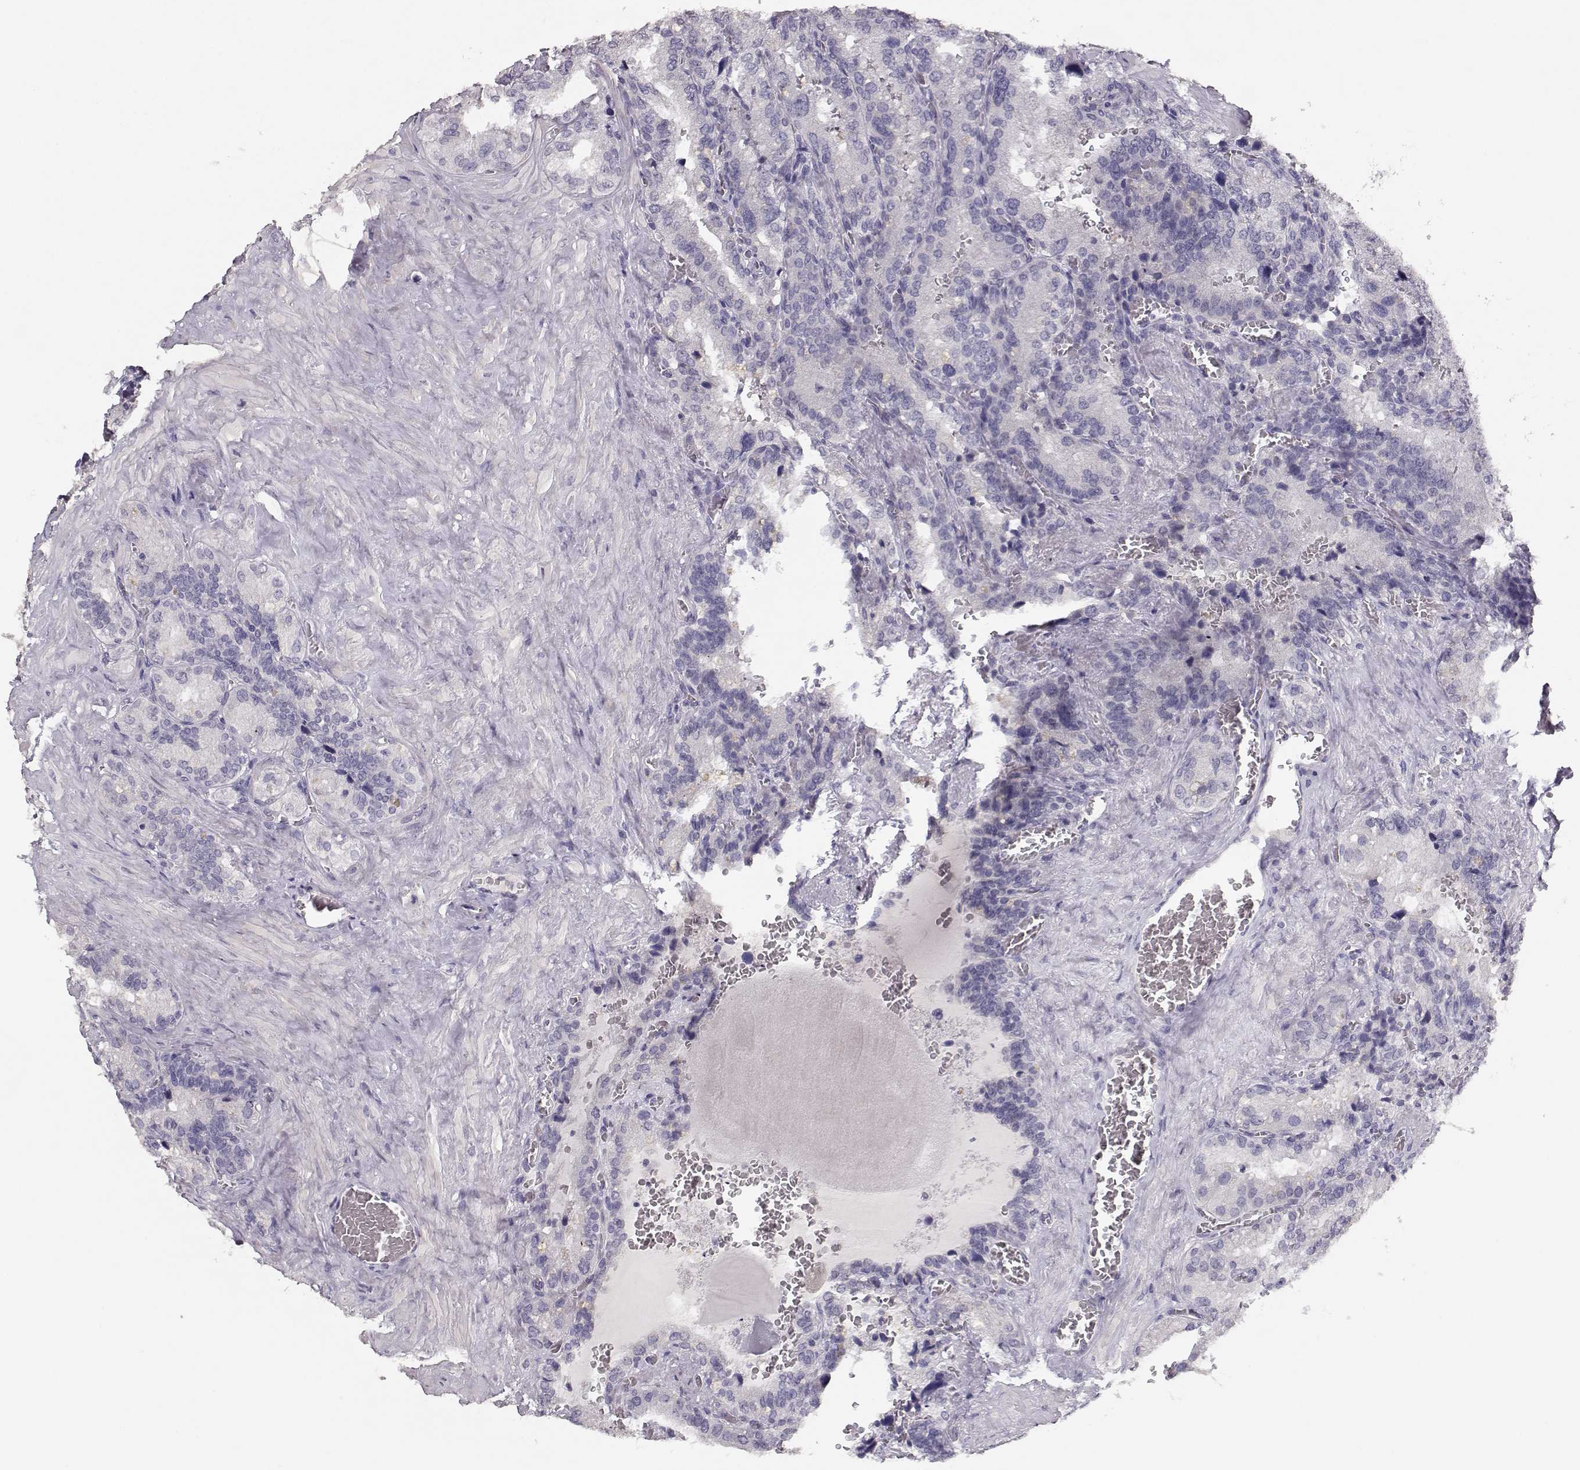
{"staining": {"intensity": "negative", "quantity": "none", "location": "none"}, "tissue": "seminal vesicle", "cell_type": "Glandular cells", "image_type": "normal", "snomed": [{"axis": "morphology", "description": "Normal tissue, NOS"}, {"axis": "topography", "description": "Seminal veicle"}], "caption": "Glandular cells are negative for brown protein staining in benign seminal vesicle. (DAB IHC visualized using brightfield microscopy, high magnification).", "gene": "MAGEC1", "patient": {"sex": "male", "age": 72}}